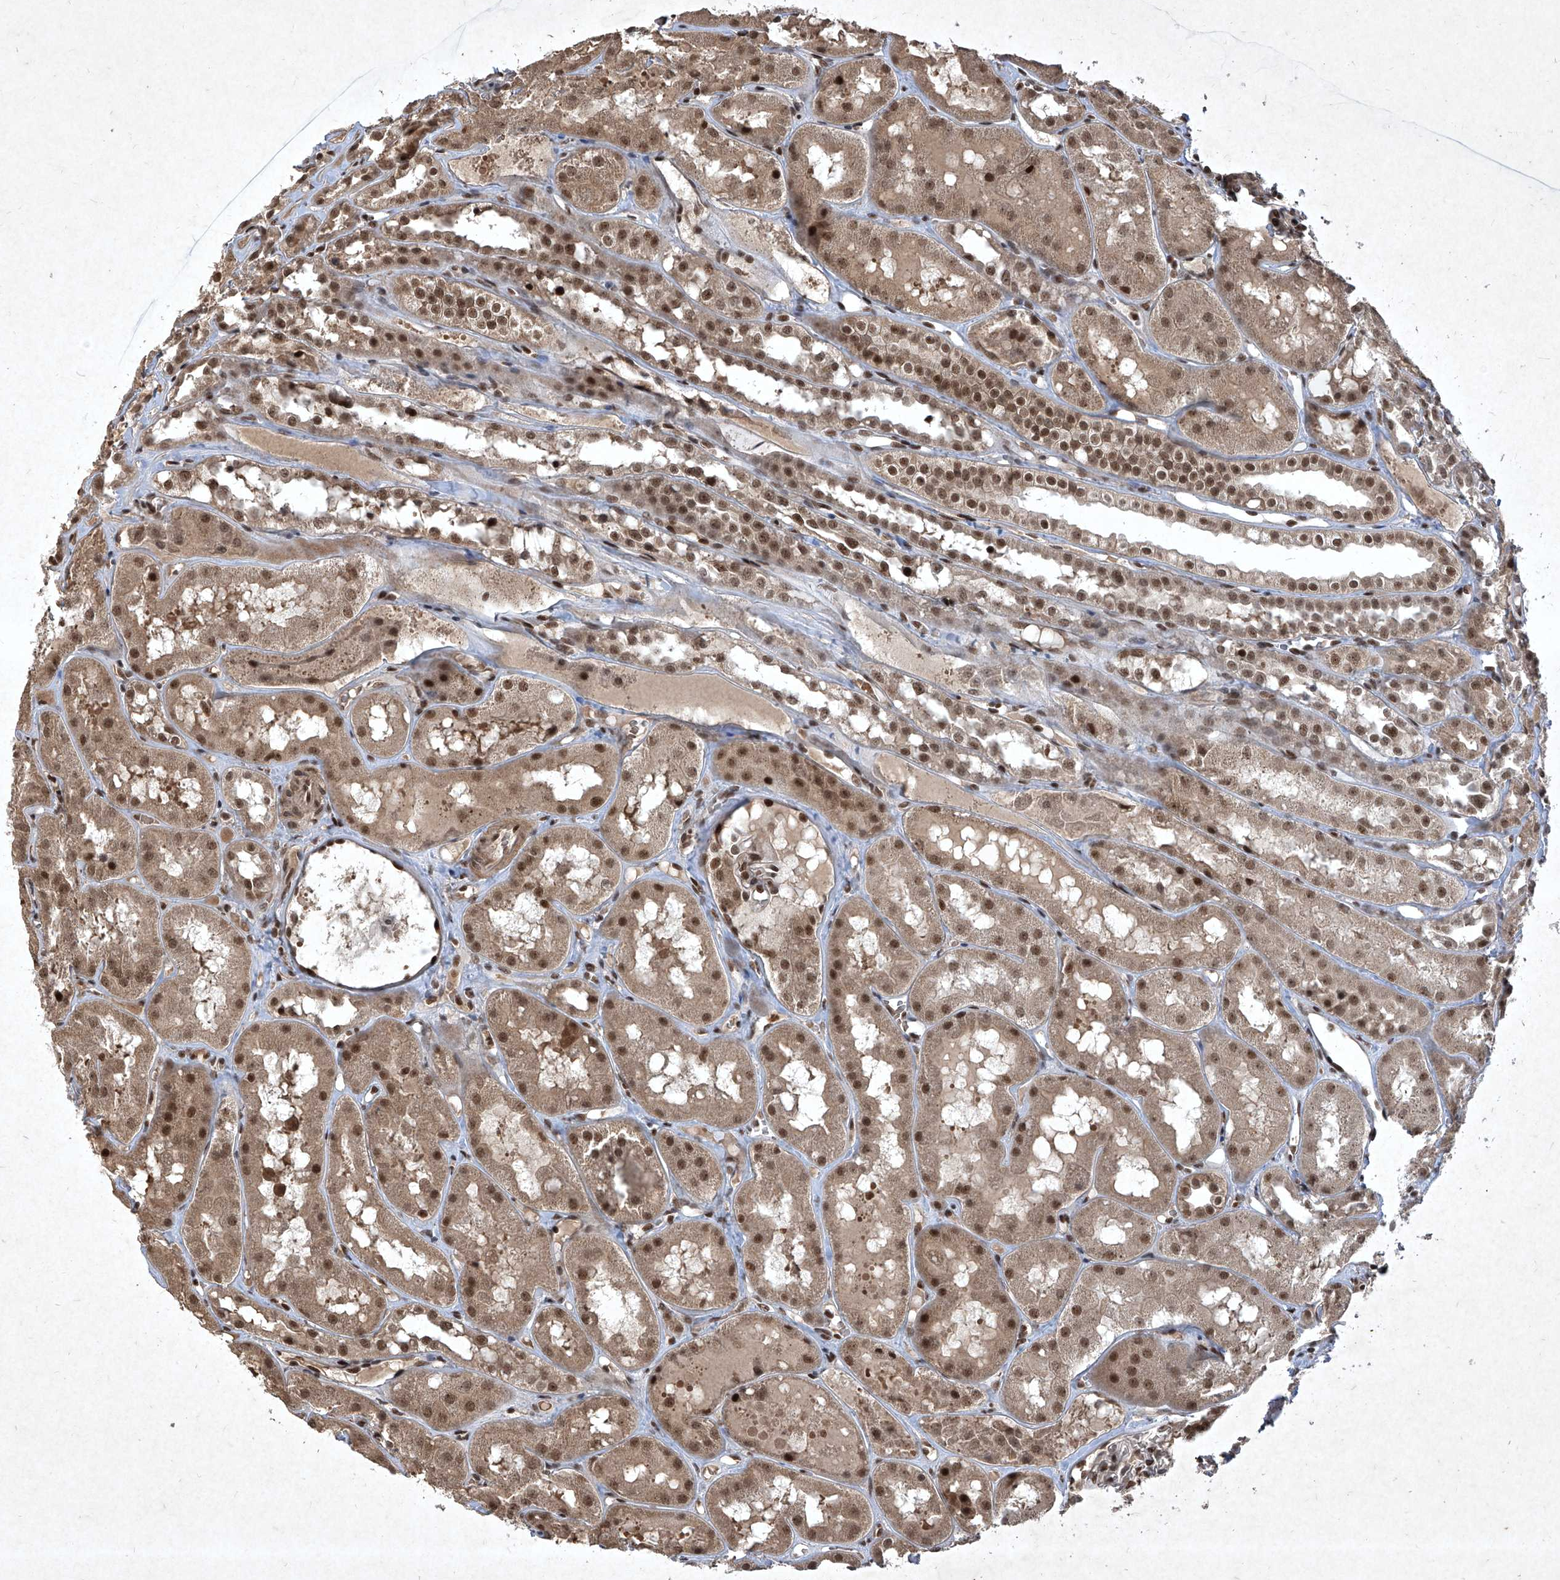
{"staining": {"intensity": "moderate", "quantity": "25%-75%", "location": "nuclear"}, "tissue": "kidney", "cell_type": "Cells in glomeruli", "image_type": "normal", "snomed": [{"axis": "morphology", "description": "Normal tissue, NOS"}, {"axis": "topography", "description": "Kidney"}], "caption": "Protein expression analysis of benign kidney exhibits moderate nuclear positivity in about 25%-75% of cells in glomeruli.", "gene": "IRF2", "patient": {"sex": "male", "age": 16}}